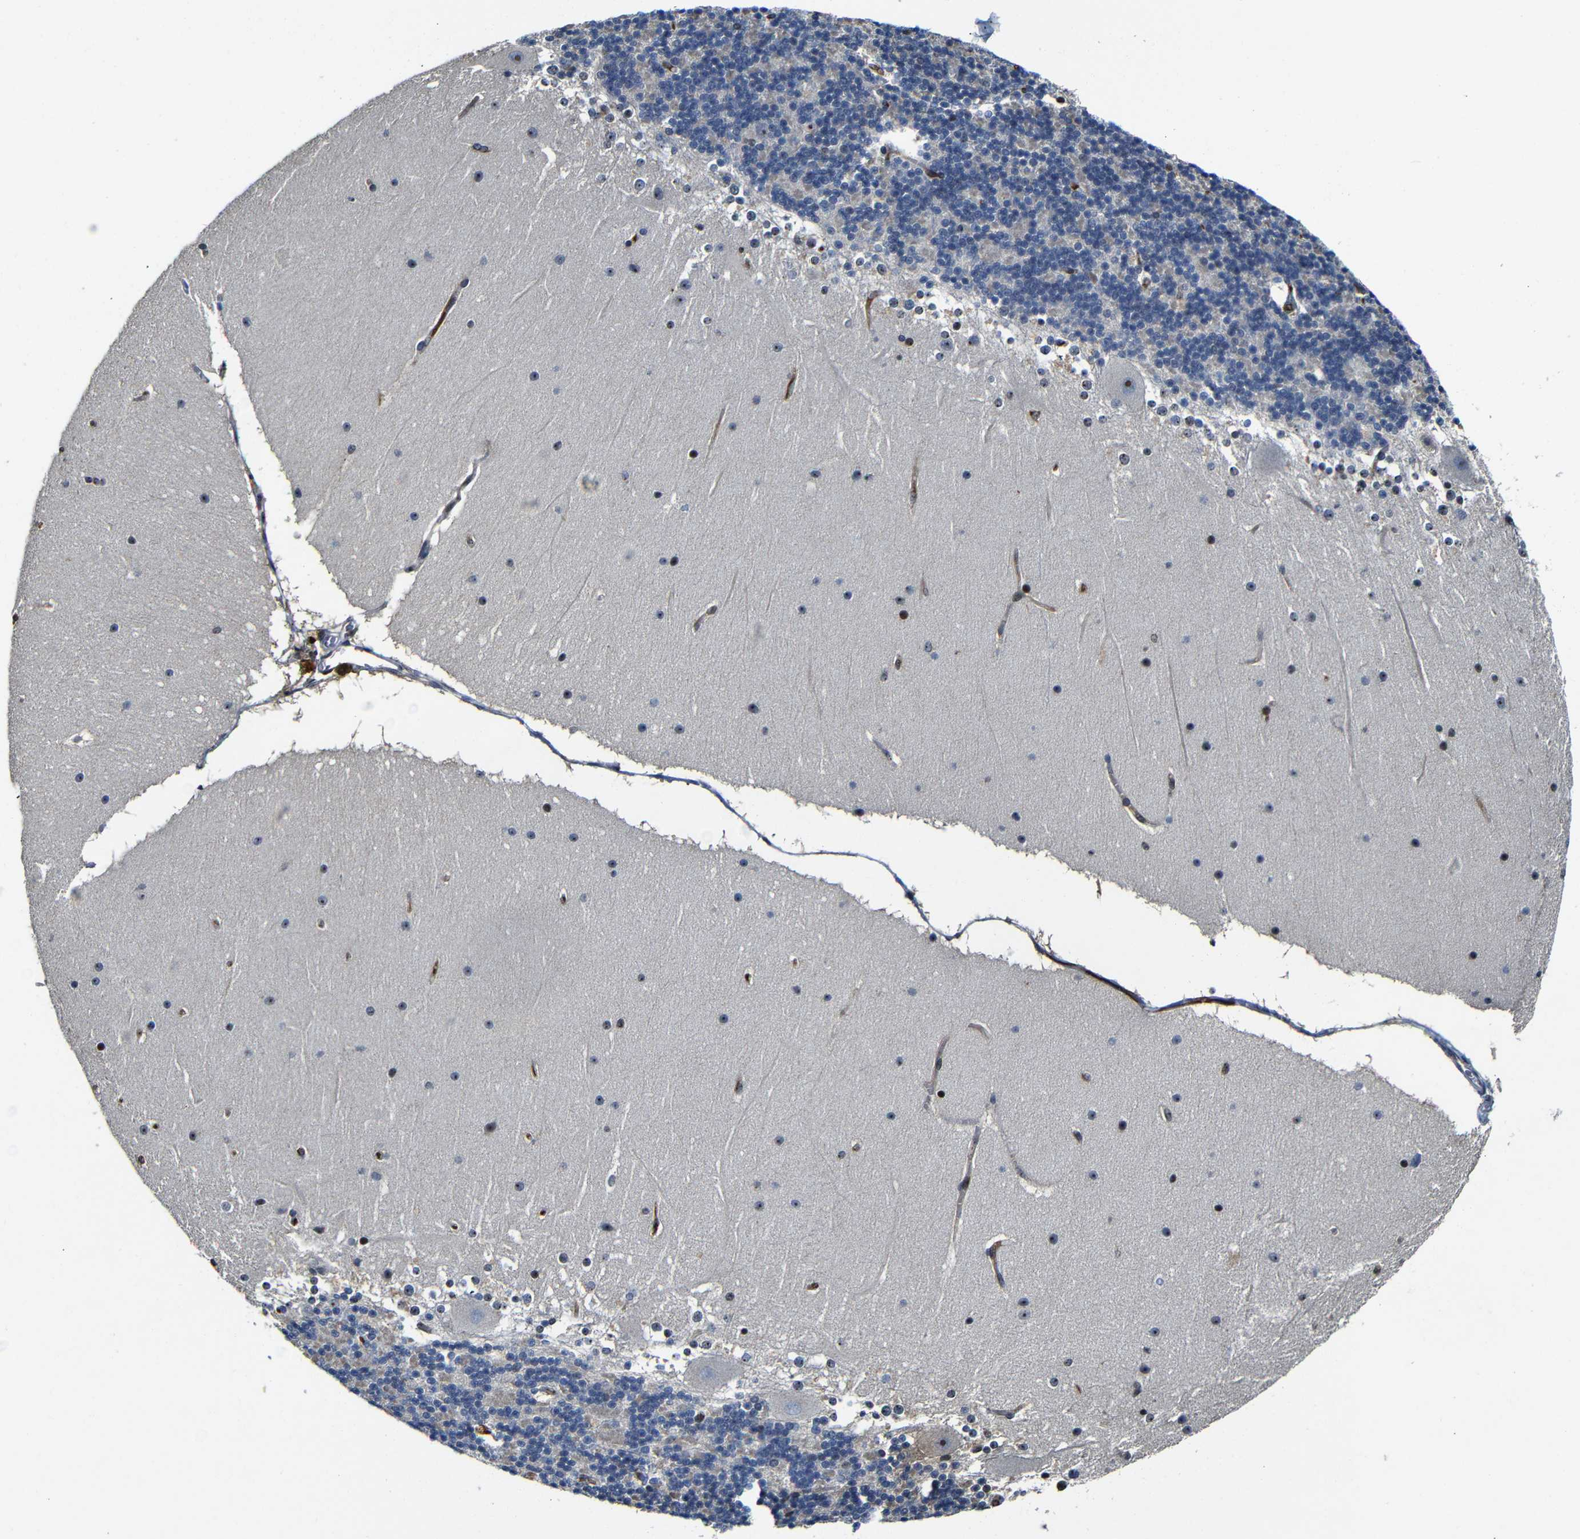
{"staining": {"intensity": "negative", "quantity": "none", "location": "none"}, "tissue": "cerebellum", "cell_type": "Cells in granular layer", "image_type": "normal", "snomed": [{"axis": "morphology", "description": "Normal tissue, NOS"}, {"axis": "topography", "description": "Cerebellum"}], "caption": "Unremarkable cerebellum was stained to show a protein in brown. There is no significant expression in cells in granular layer.", "gene": "MYC", "patient": {"sex": "female", "age": 19}}